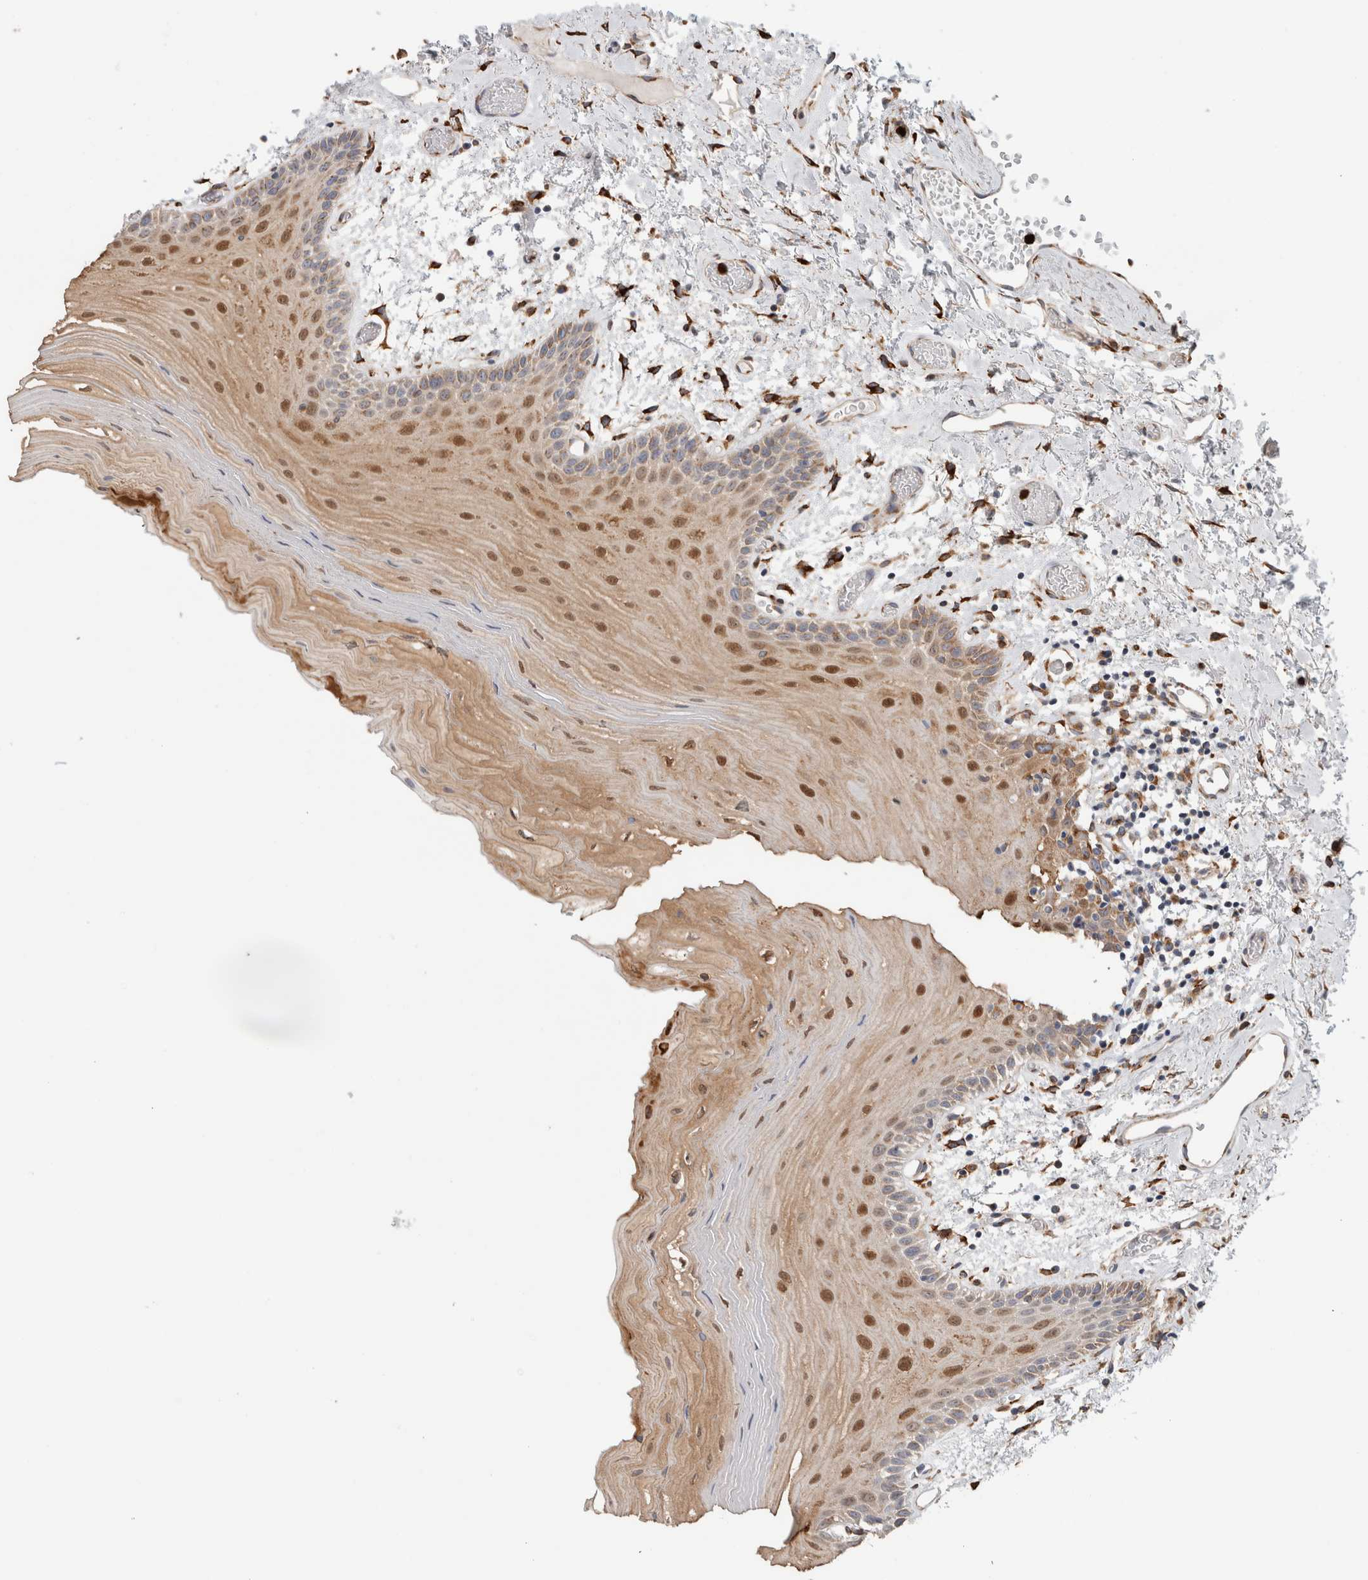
{"staining": {"intensity": "moderate", "quantity": ">75%", "location": "cytoplasmic/membranous,nuclear"}, "tissue": "oral mucosa", "cell_type": "Squamous epithelial cells", "image_type": "normal", "snomed": [{"axis": "morphology", "description": "Normal tissue, NOS"}, {"axis": "topography", "description": "Oral tissue"}], "caption": "A photomicrograph of human oral mucosa stained for a protein displays moderate cytoplasmic/membranous,nuclear brown staining in squamous epithelial cells. The staining is performed using DAB brown chromogen to label protein expression. The nuclei are counter-stained blue using hematoxylin.", "gene": "P4HA1", "patient": {"sex": "male", "age": 52}}